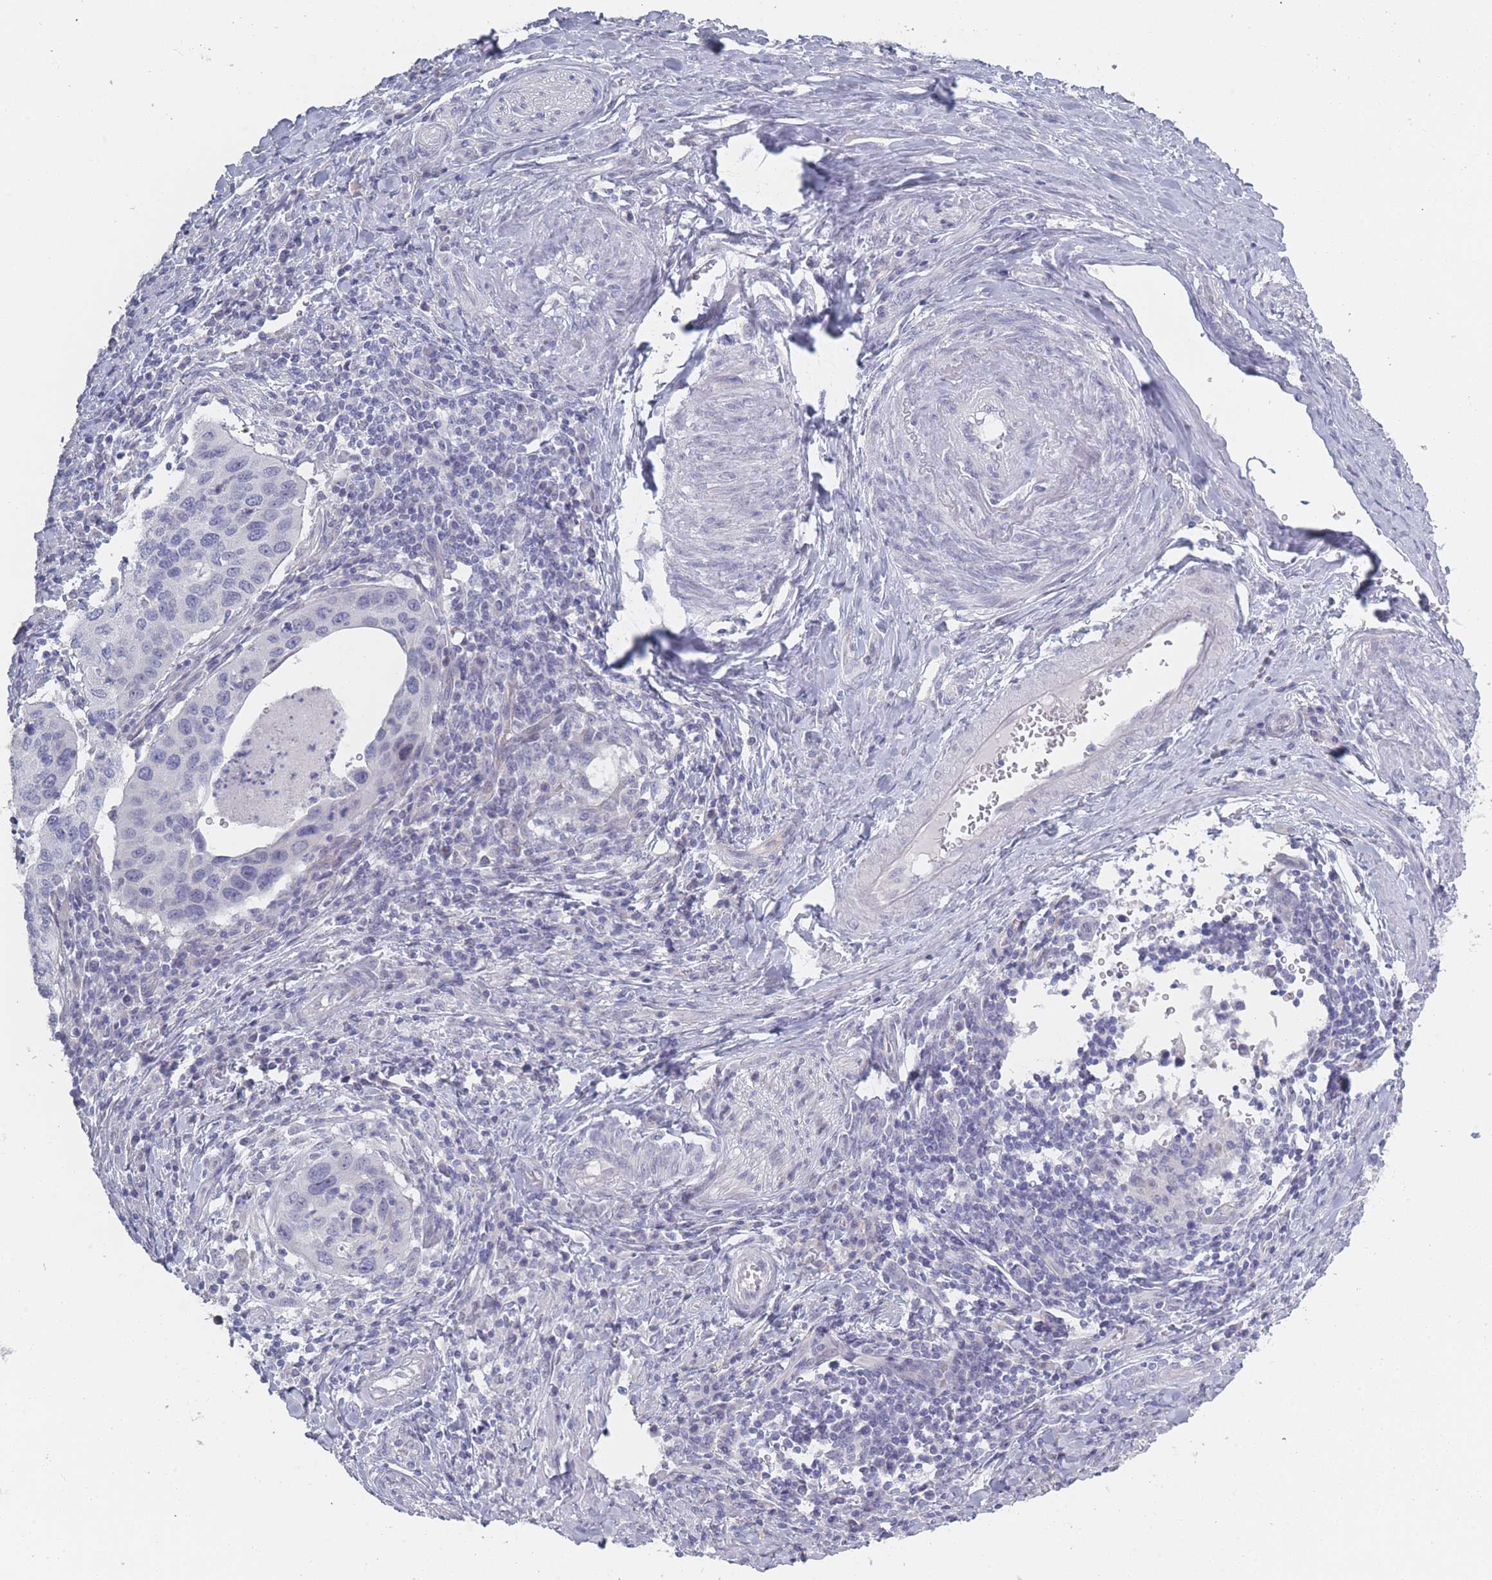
{"staining": {"intensity": "negative", "quantity": "none", "location": "none"}, "tissue": "cervical cancer", "cell_type": "Tumor cells", "image_type": "cancer", "snomed": [{"axis": "morphology", "description": "Squamous cell carcinoma, NOS"}, {"axis": "topography", "description": "Cervix"}], "caption": "Human cervical cancer (squamous cell carcinoma) stained for a protein using immunohistochemistry shows no staining in tumor cells.", "gene": "ROS1", "patient": {"sex": "female", "age": 38}}